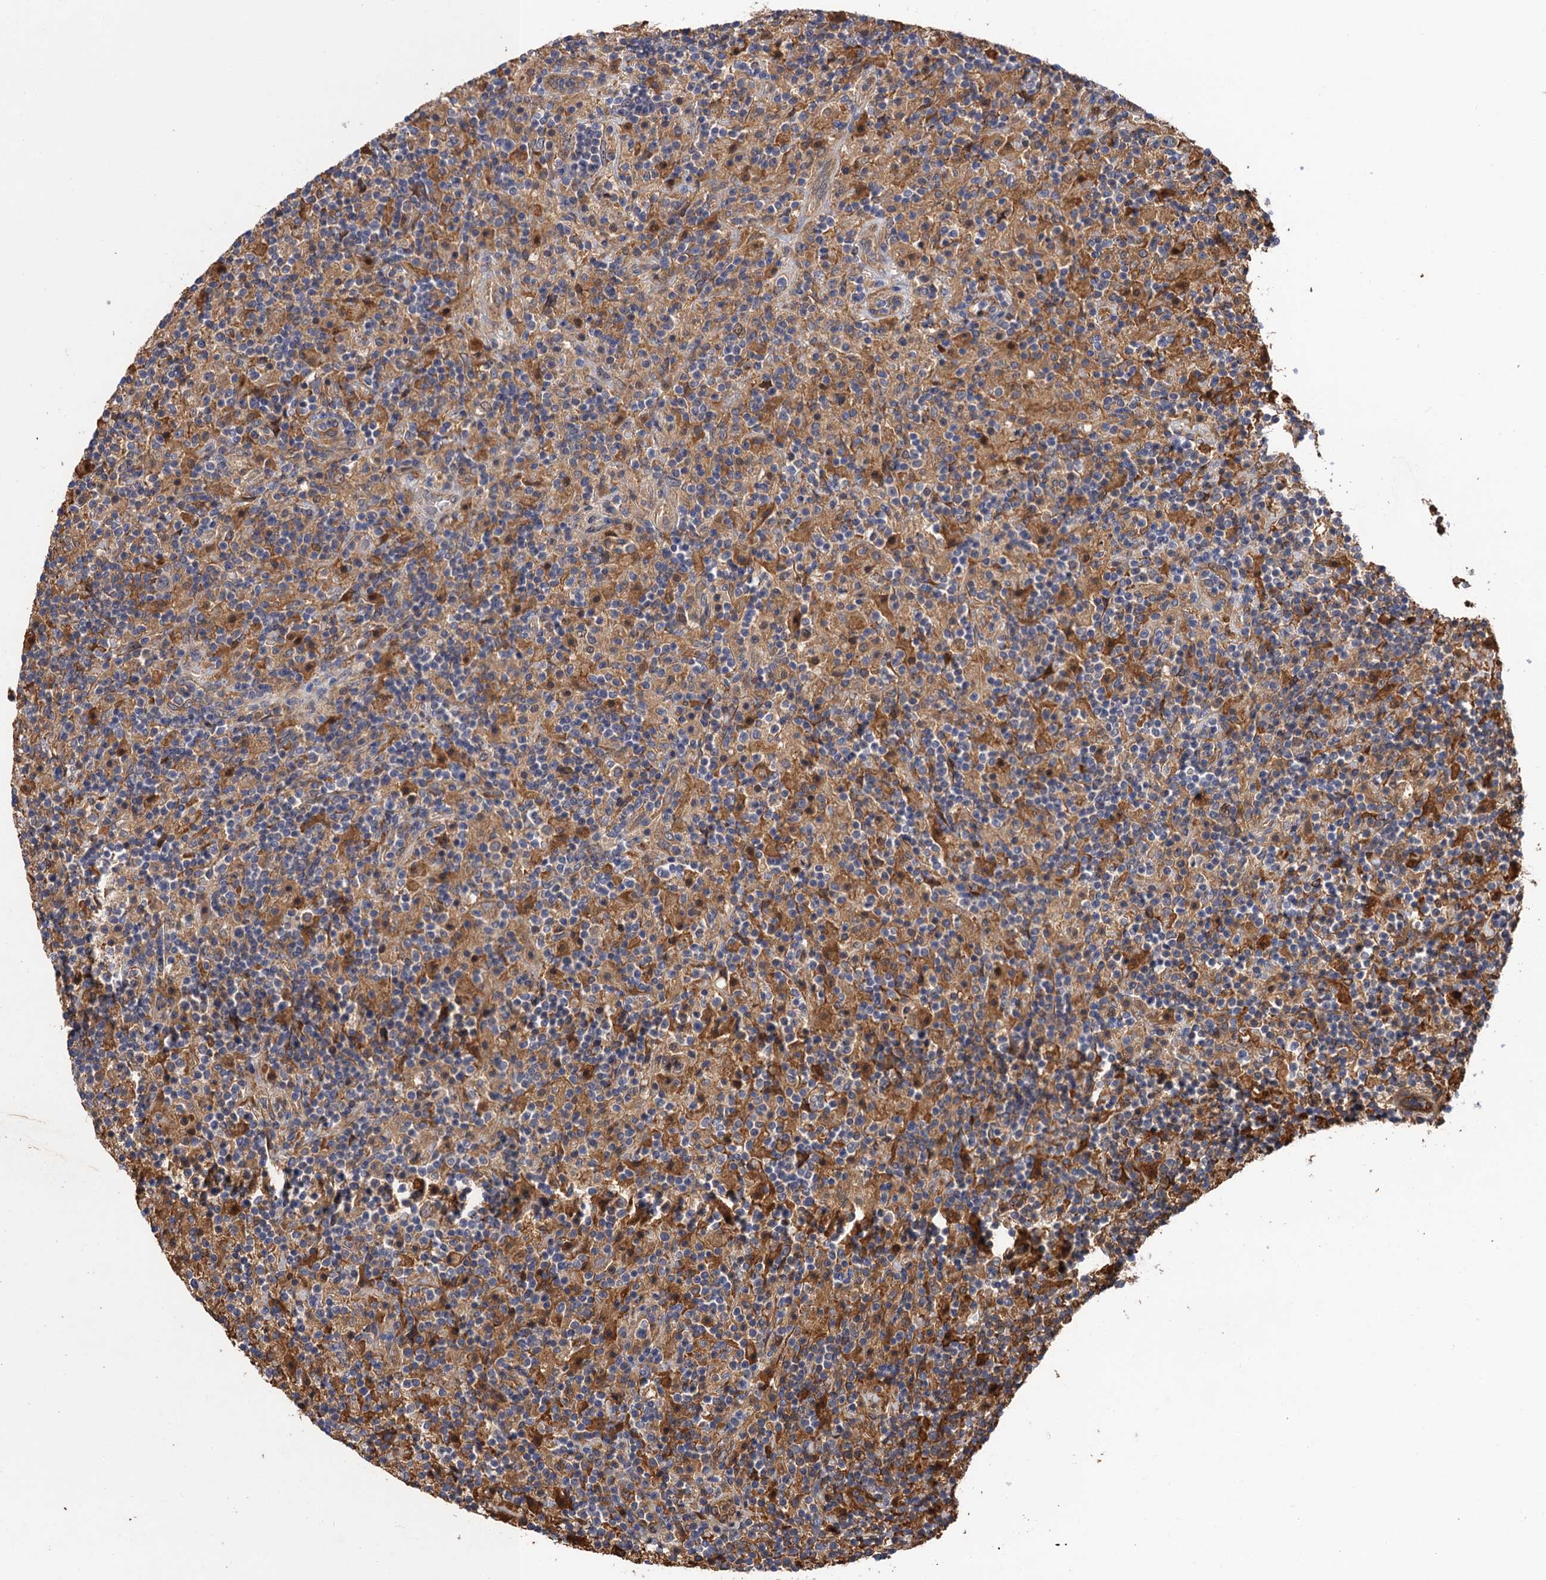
{"staining": {"intensity": "moderate", "quantity": ">75%", "location": "cytoplasmic/membranous"}, "tissue": "lymphoma", "cell_type": "Tumor cells", "image_type": "cancer", "snomed": [{"axis": "morphology", "description": "Hodgkin's disease, NOS"}, {"axis": "topography", "description": "Lymph node"}], "caption": "Protein staining shows moderate cytoplasmic/membranous staining in about >75% of tumor cells in lymphoma. The protein of interest is stained brown, and the nuclei are stained in blue (DAB (3,3'-diaminobenzidine) IHC with brightfield microscopy, high magnification).", "gene": "NEK8", "patient": {"sex": "male", "age": 70}}